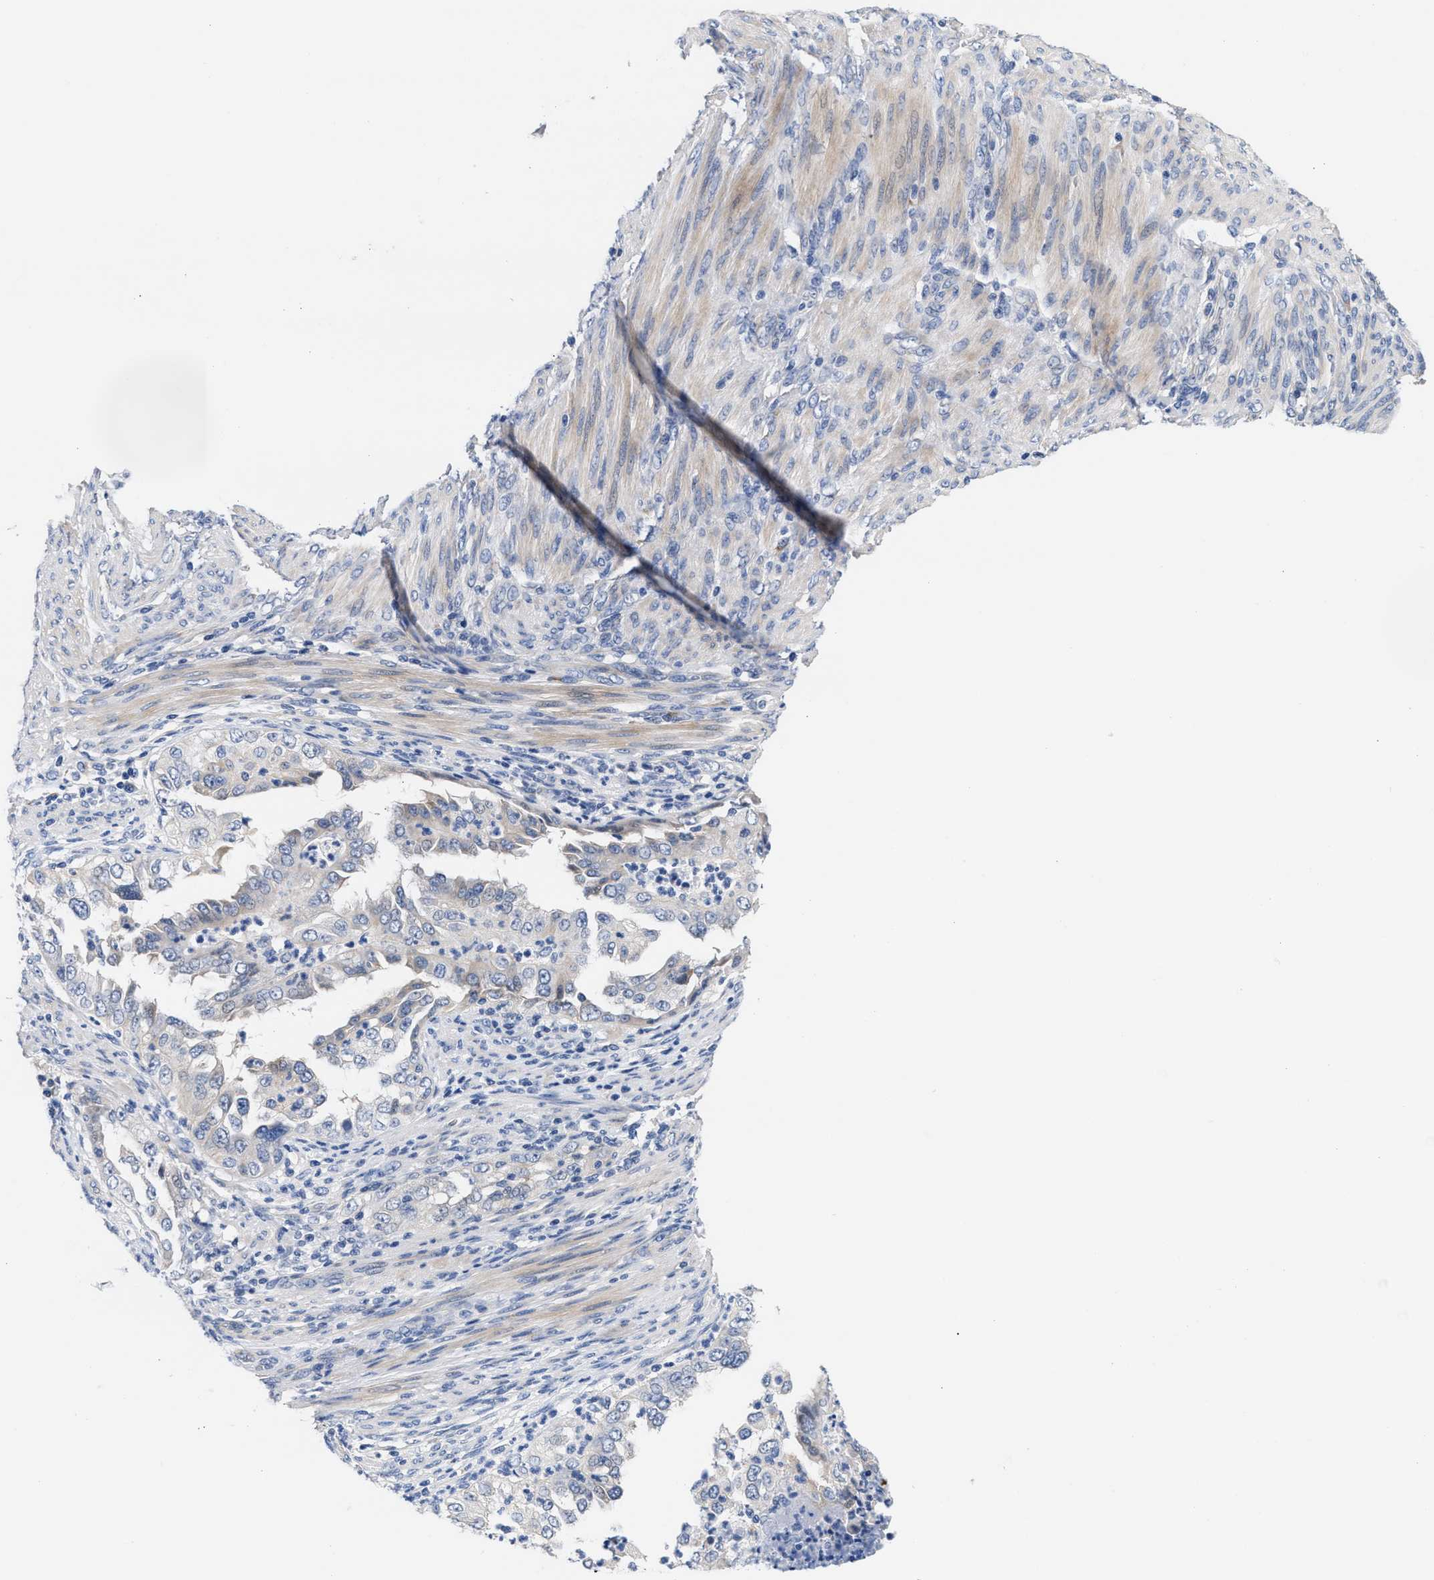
{"staining": {"intensity": "negative", "quantity": "none", "location": "none"}, "tissue": "endometrial cancer", "cell_type": "Tumor cells", "image_type": "cancer", "snomed": [{"axis": "morphology", "description": "Adenocarcinoma, NOS"}, {"axis": "topography", "description": "Endometrium"}], "caption": "IHC micrograph of neoplastic tissue: endometrial cancer stained with DAB (3,3'-diaminobenzidine) displays no significant protein positivity in tumor cells.", "gene": "ACTL7B", "patient": {"sex": "female", "age": 85}}